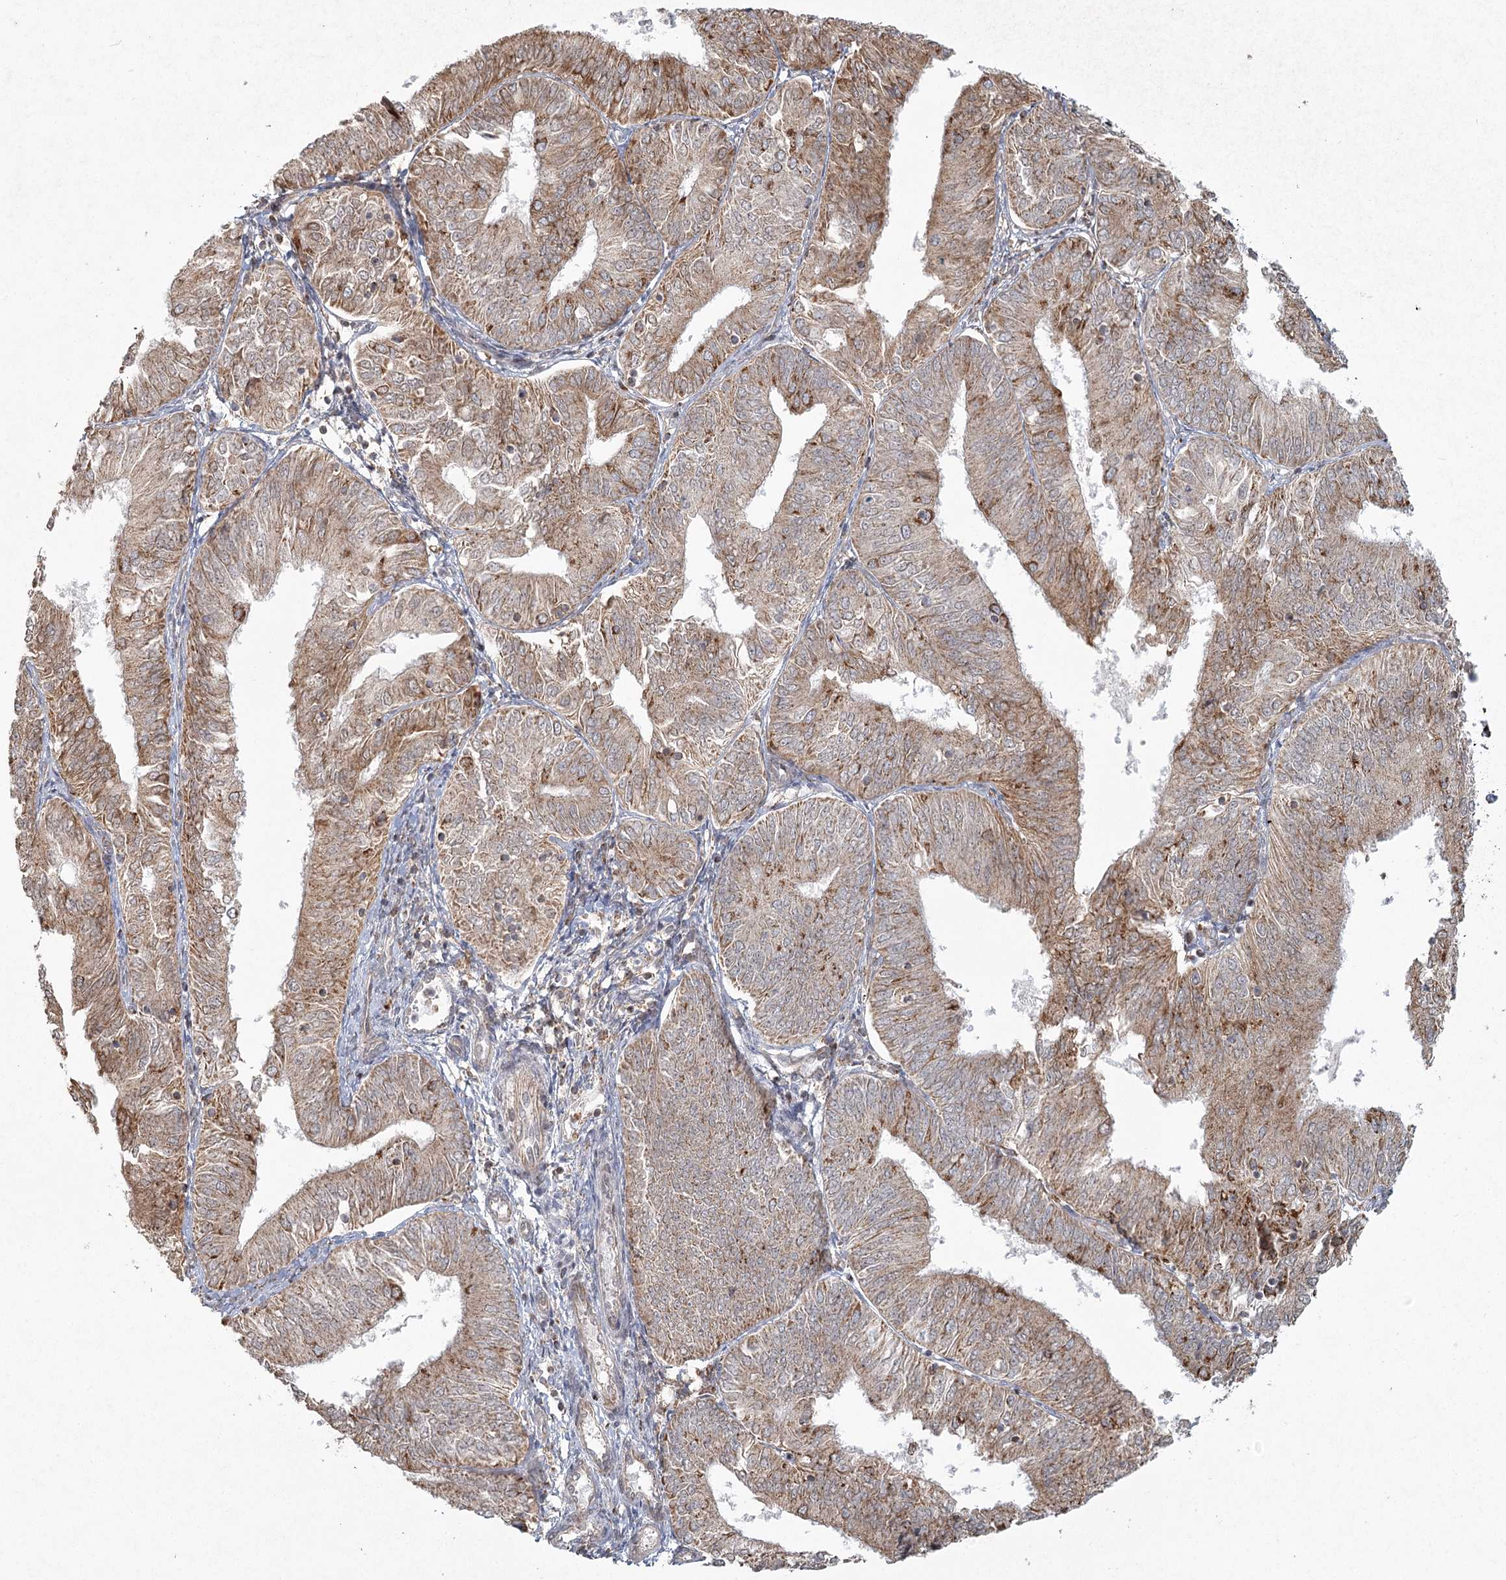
{"staining": {"intensity": "moderate", "quantity": ">75%", "location": "cytoplasmic/membranous"}, "tissue": "endometrial cancer", "cell_type": "Tumor cells", "image_type": "cancer", "snomed": [{"axis": "morphology", "description": "Adenocarcinoma, NOS"}, {"axis": "topography", "description": "Endometrium"}], "caption": "A medium amount of moderate cytoplasmic/membranous expression is appreciated in approximately >75% of tumor cells in endometrial adenocarcinoma tissue.", "gene": "LACTB", "patient": {"sex": "female", "age": 58}}